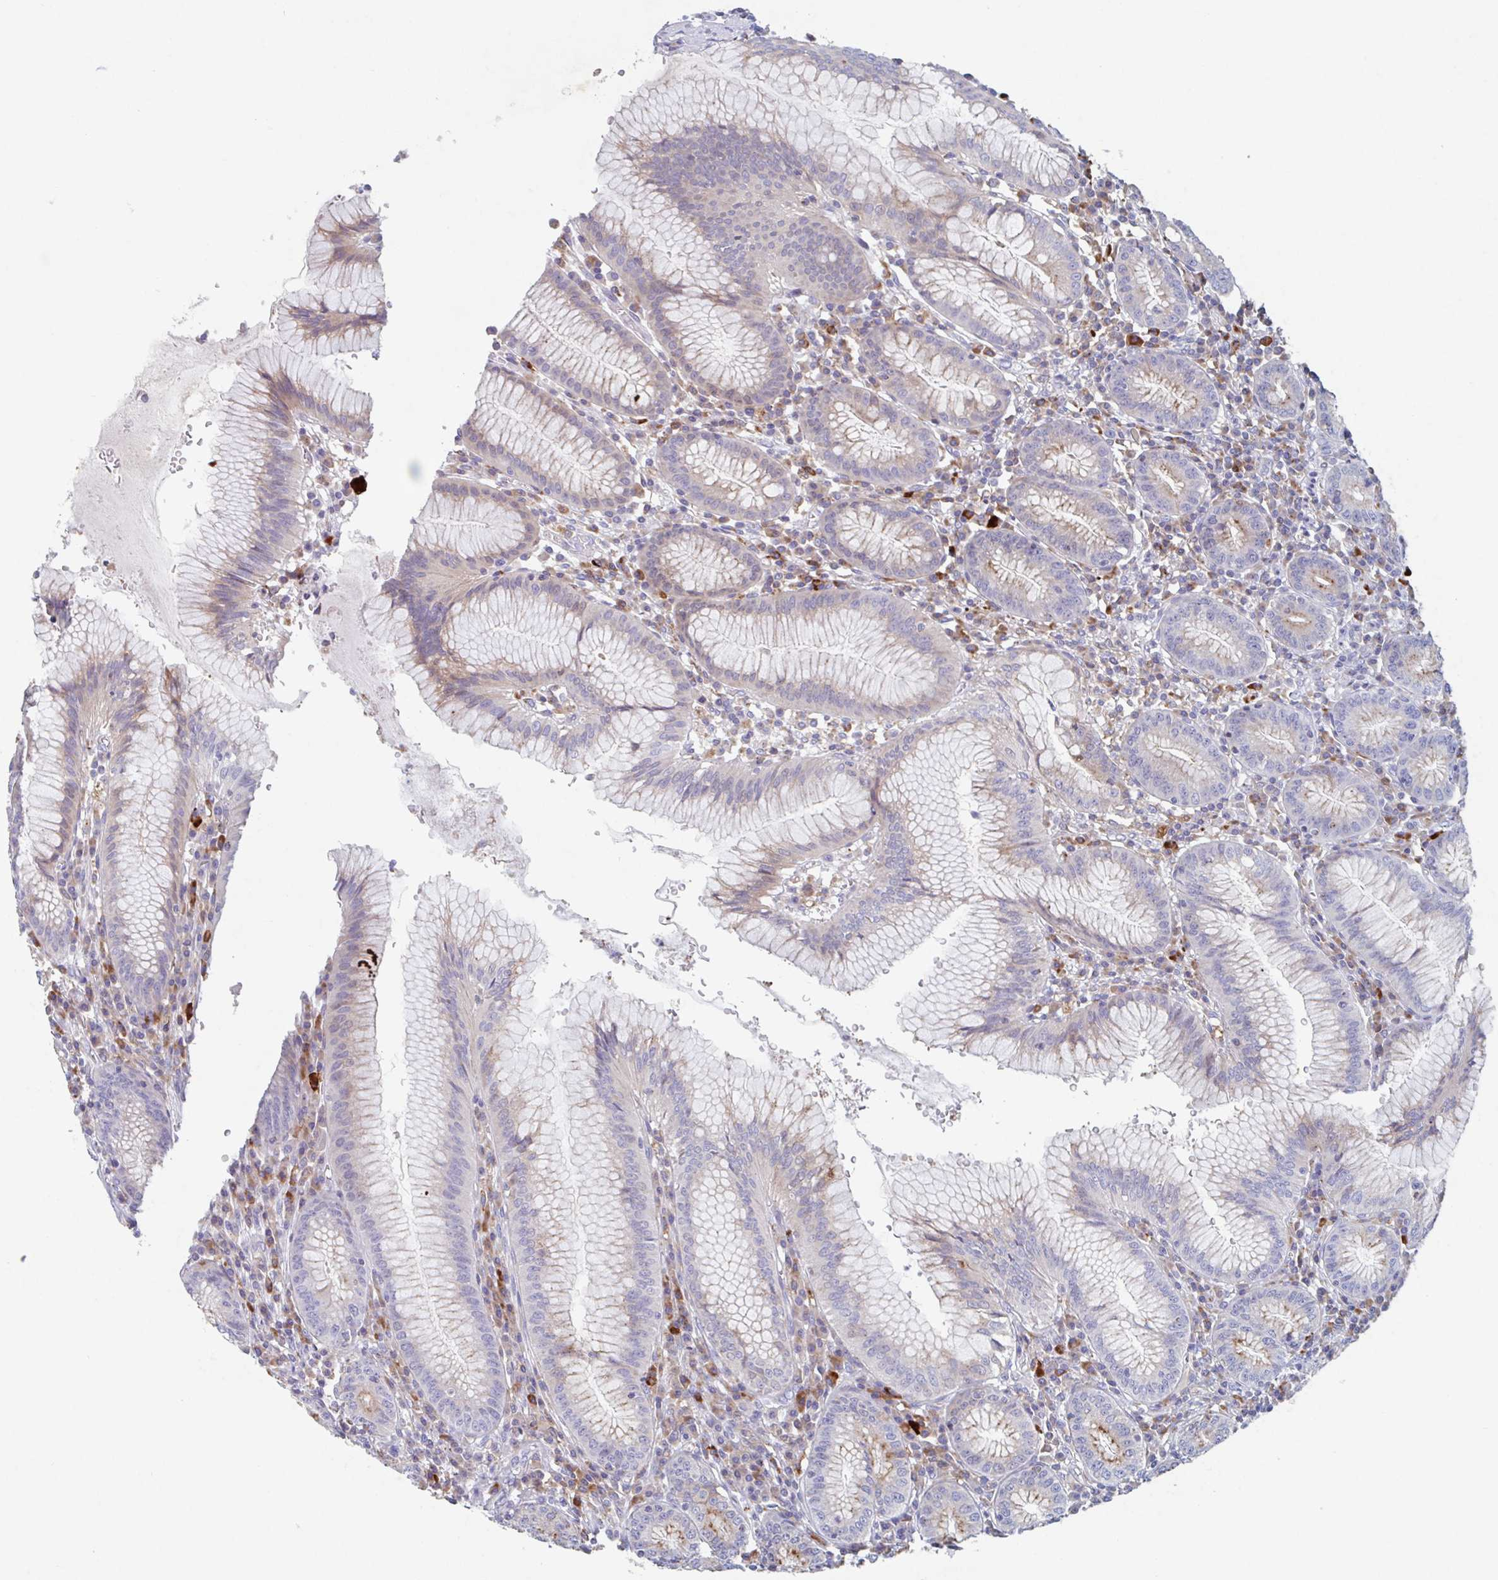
{"staining": {"intensity": "moderate", "quantity": "25%-75%", "location": "cytoplasmic/membranous"}, "tissue": "stomach", "cell_type": "Glandular cells", "image_type": "normal", "snomed": [{"axis": "morphology", "description": "Normal tissue, NOS"}, {"axis": "topography", "description": "Stomach"}], "caption": "Brown immunohistochemical staining in benign stomach exhibits moderate cytoplasmic/membranous expression in approximately 25%-75% of glandular cells.", "gene": "MANBA", "patient": {"sex": "male", "age": 55}}